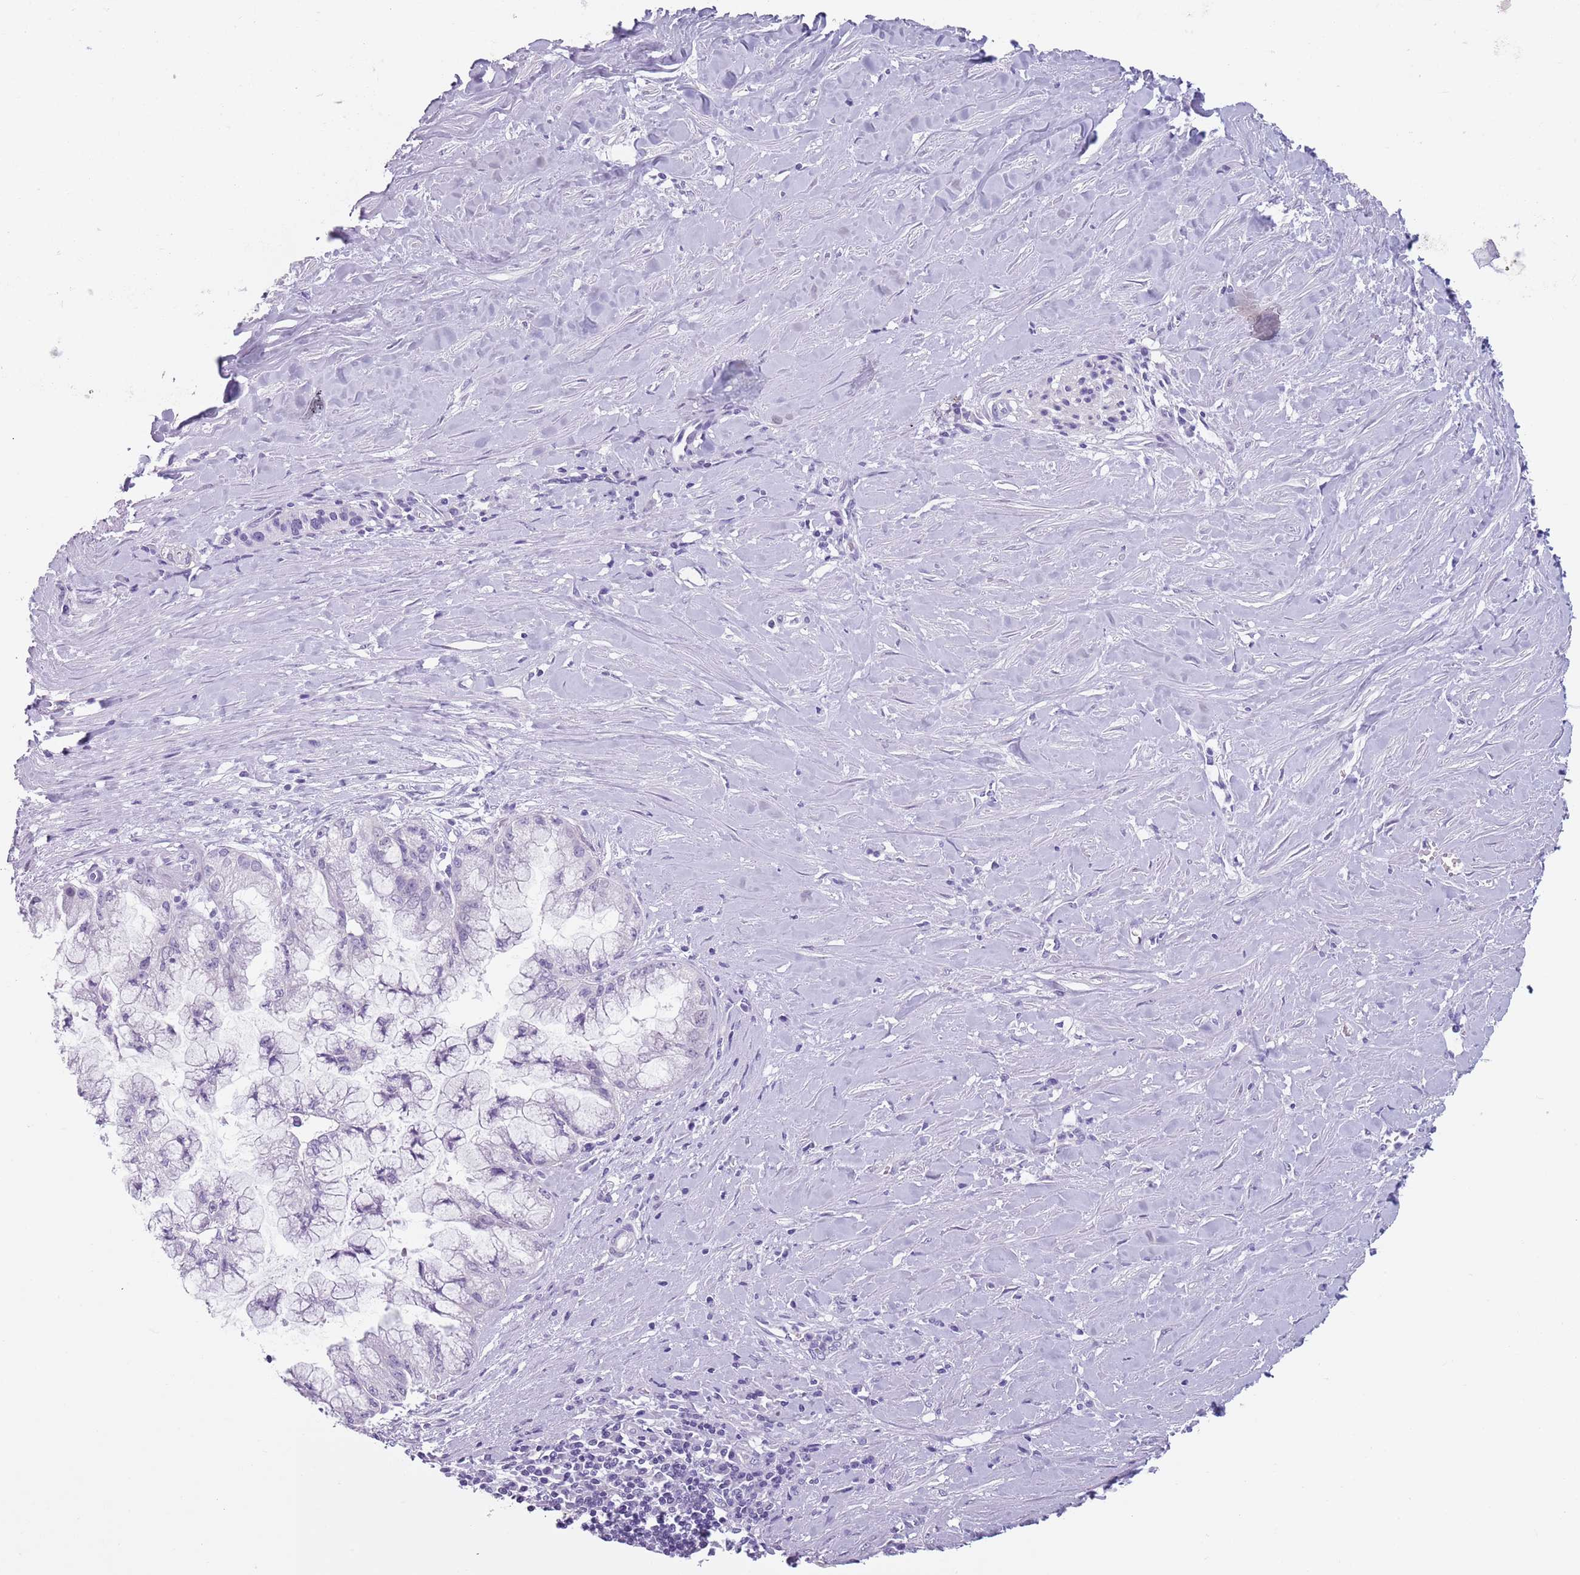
{"staining": {"intensity": "negative", "quantity": "none", "location": "none"}, "tissue": "pancreatic cancer", "cell_type": "Tumor cells", "image_type": "cancer", "snomed": [{"axis": "morphology", "description": "Adenocarcinoma, NOS"}, {"axis": "topography", "description": "Pancreas"}], "caption": "A high-resolution histopathology image shows IHC staining of pancreatic cancer (adenocarcinoma), which reveals no significant positivity in tumor cells.", "gene": "SPESP1", "patient": {"sex": "male", "age": 73}}